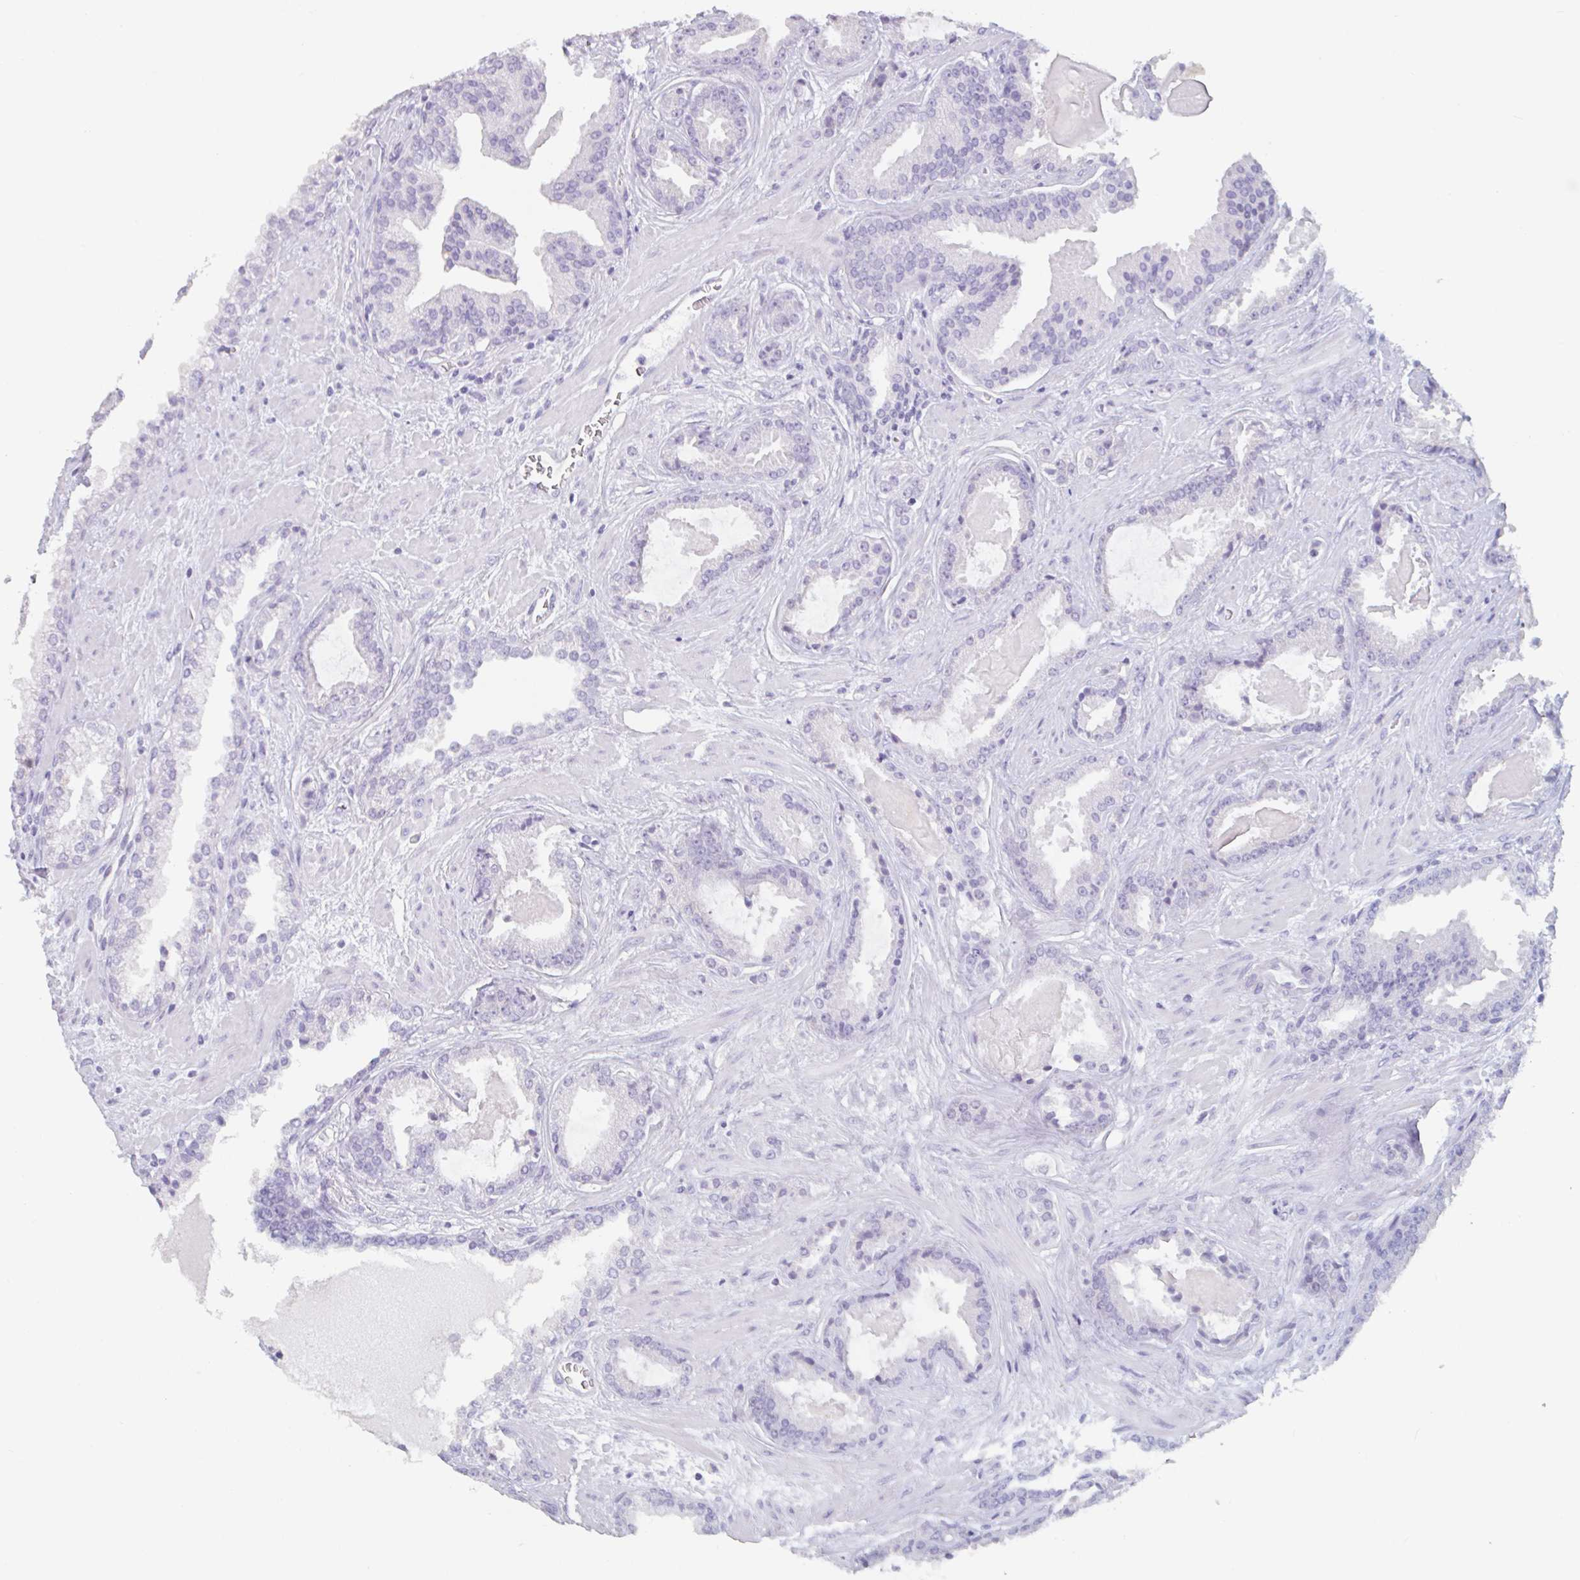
{"staining": {"intensity": "negative", "quantity": "none", "location": "none"}, "tissue": "prostate cancer", "cell_type": "Tumor cells", "image_type": "cancer", "snomed": [{"axis": "morphology", "description": "Adenocarcinoma, Low grade"}, {"axis": "topography", "description": "Prostate"}], "caption": "Immunohistochemistry (IHC) of human adenocarcinoma (low-grade) (prostate) exhibits no positivity in tumor cells. (Brightfield microscopy of DAB IHC at high magnification).", "gene": "EMC4", "patient": {"sex": "male", "age": 62}}